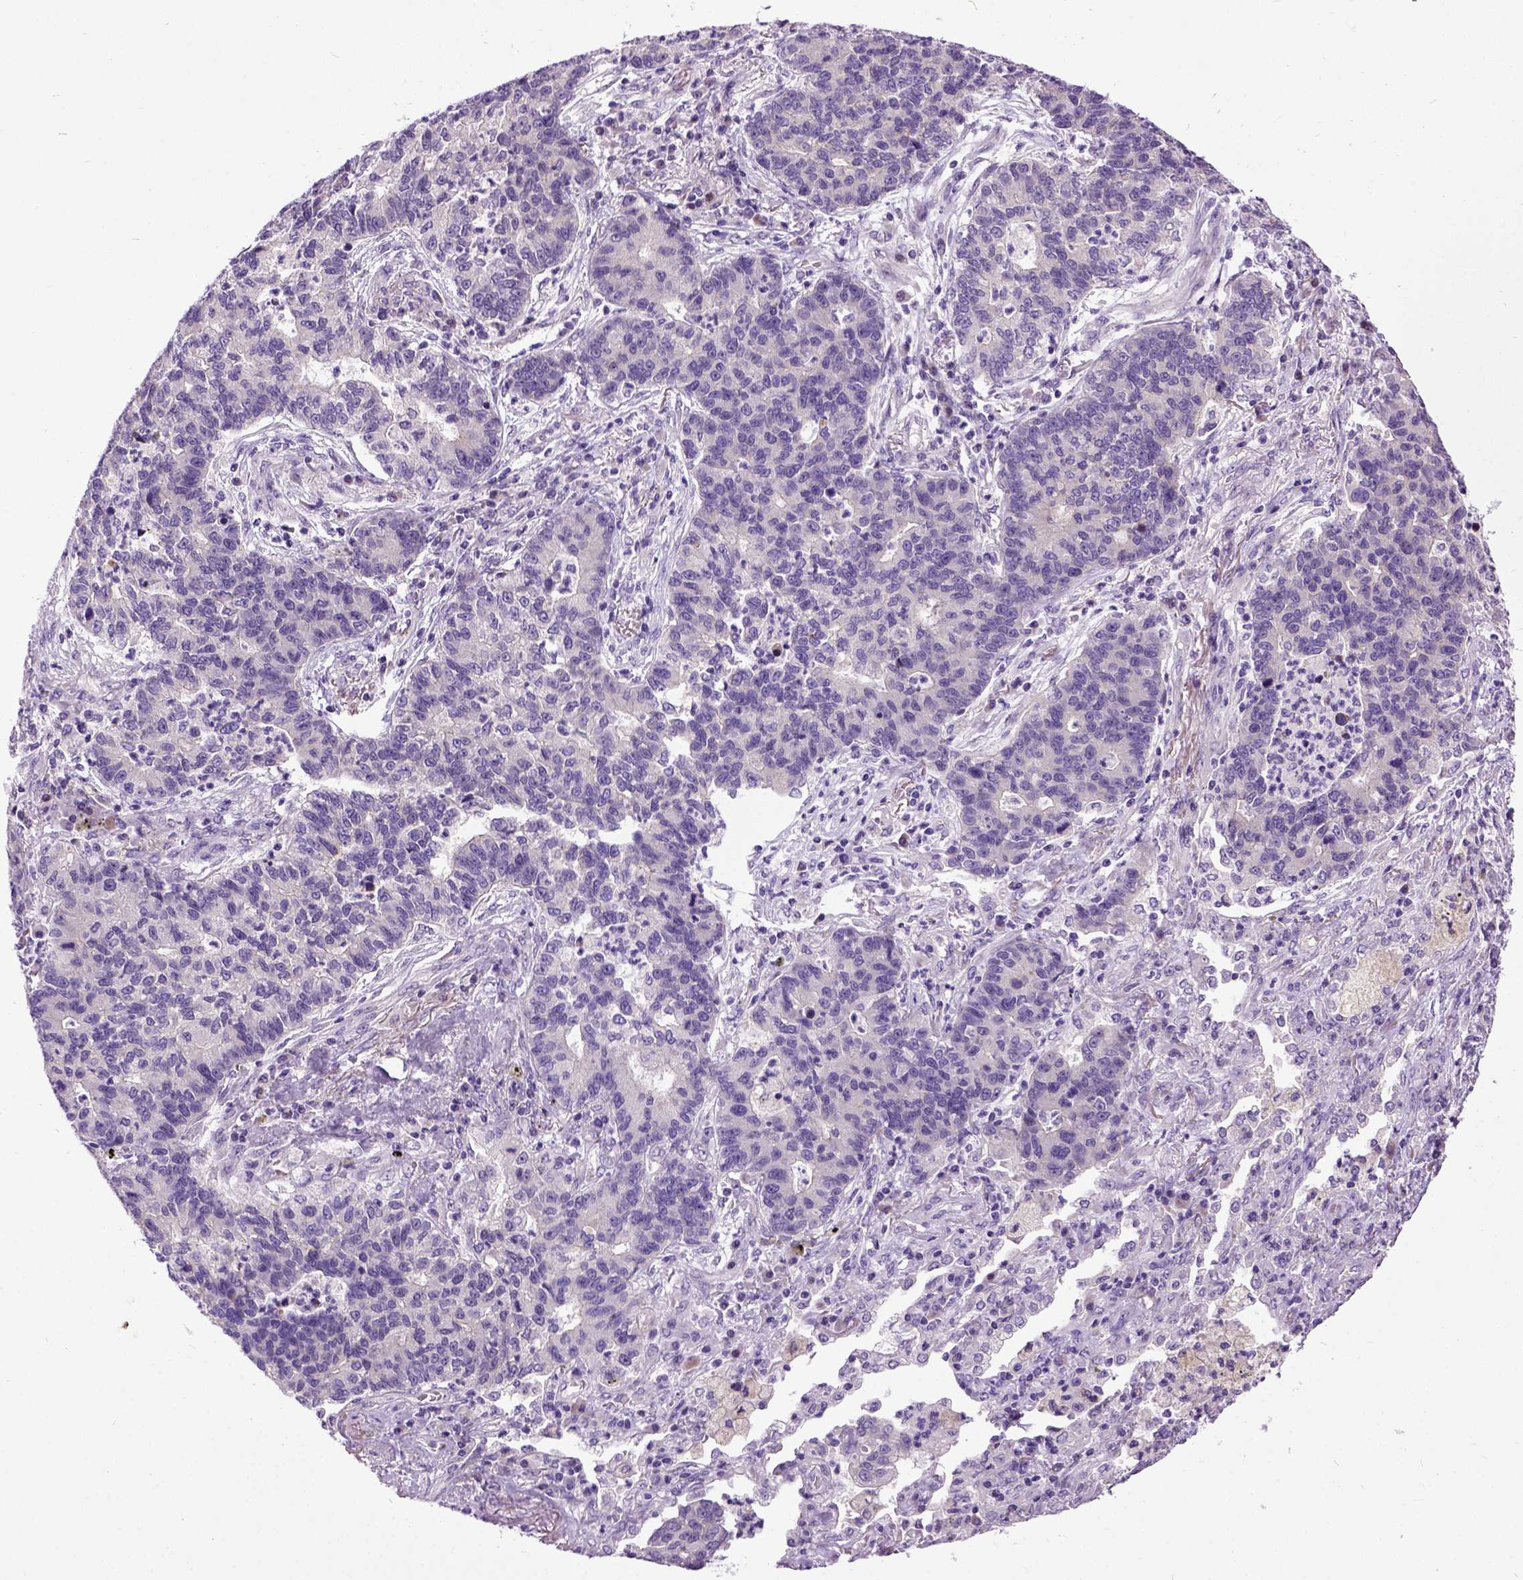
{"staining": {"intensity": "negative", "quantity": "none", "location": "none"}, "tissue": "lung cancer", "cell_type": "Tumor cells", "image_type": "cancer", "snomed": [{"axis": "morphology", "description": "Adenocarcinoma, NOS"}, {"axis": "topography", "description": "Lung"}], "caption": "The image demonstrates no significant positivity in tumor cells of lung cancer. (DAB (3,3'-diaminobenzidine) IHC, high magnification).", "gene": "NEK5", "patient": {"sex": "female", "age": 57}}